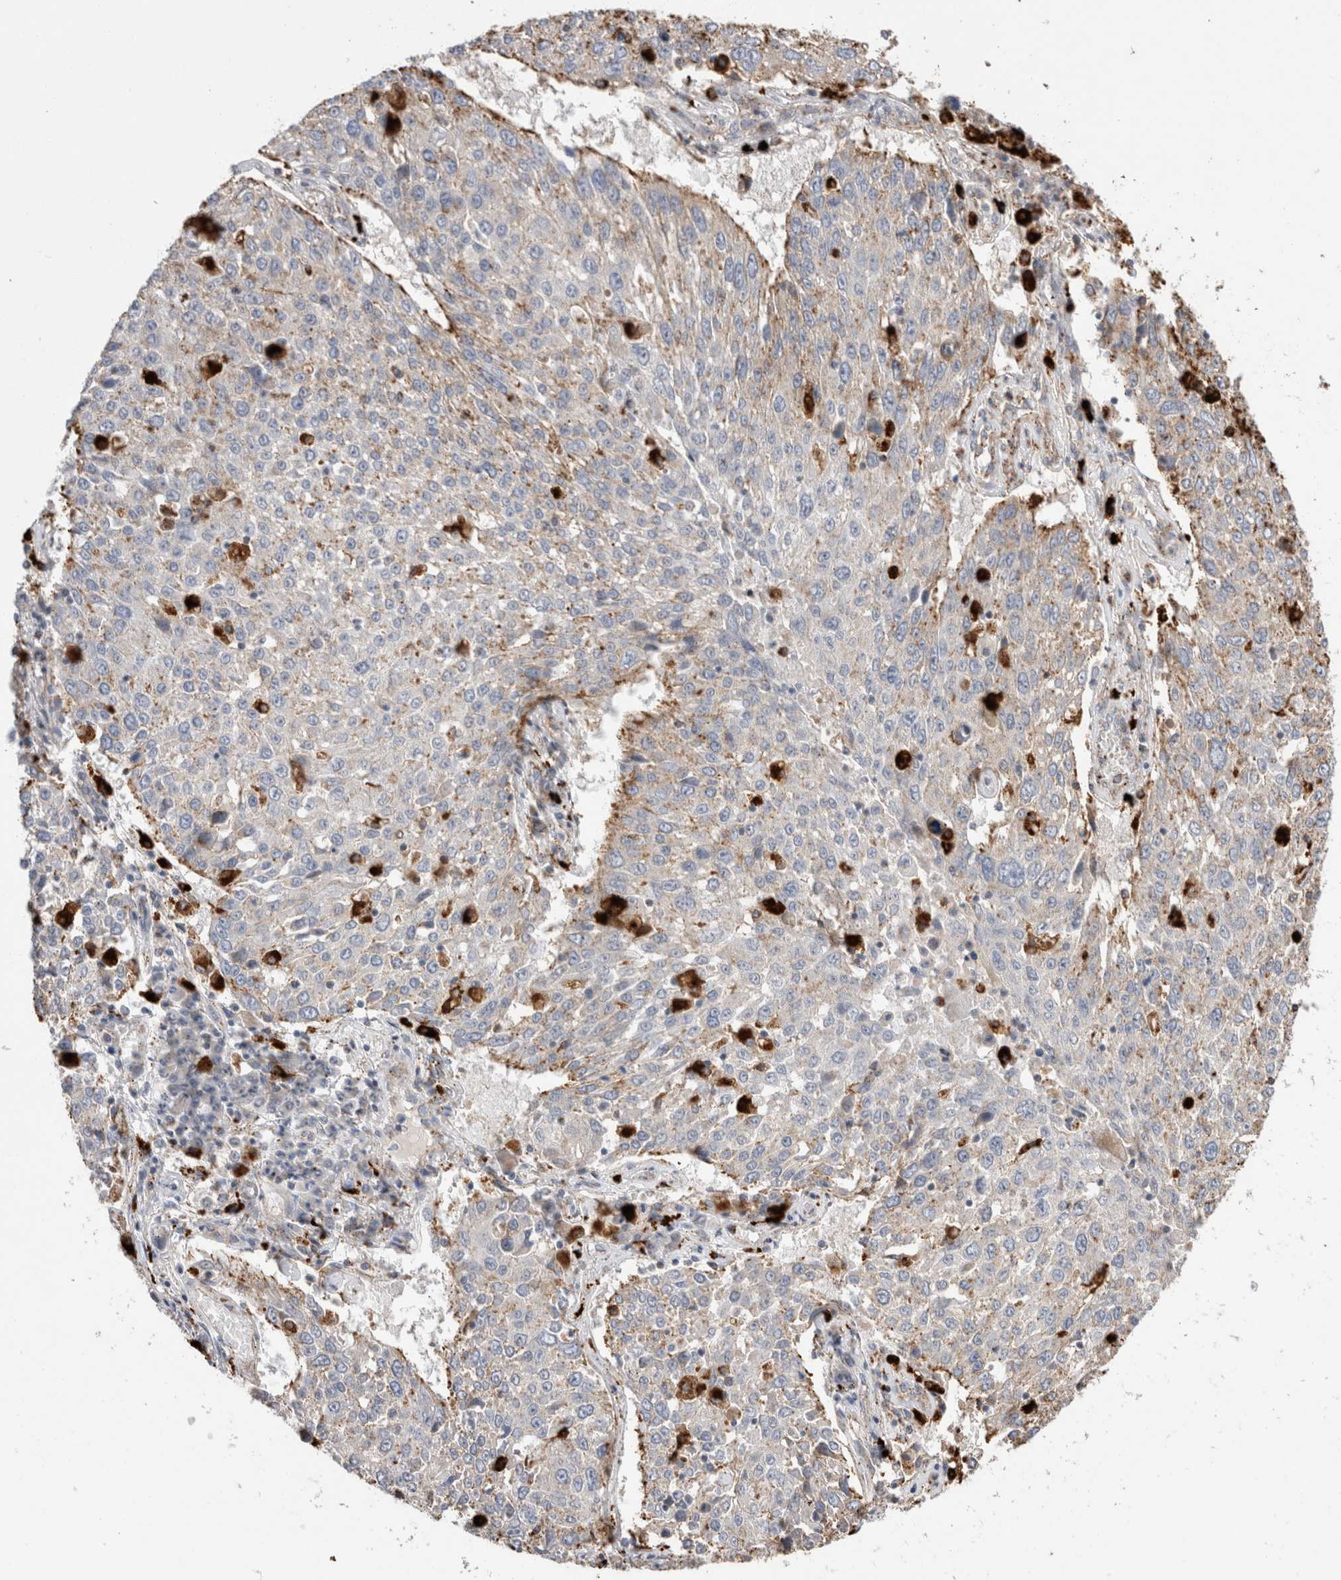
{"staining": {"intensity": "moderate", "quantity": "25%-75%", "location": "cytoplasmic/membranous"}, "tissue": "lung cancer", "cell_type": "Tumor cells", "image_type": "cancer", "snomed": [{"axis": "morphology", "description": "Squamous cell carcinoma, NOS"}, {"axis": "topography", "description": "Lung"}], "caption": "This histopathology image displays immunohistochemistry (IHC) staining of squamous cell carcinoma (lung), with medium moderate cytoplasmic/membranous positivity in approximately 25%-75% of tumor cells.", "gene": "CTSA", "patient": {"sex": "male", "age": 65}}